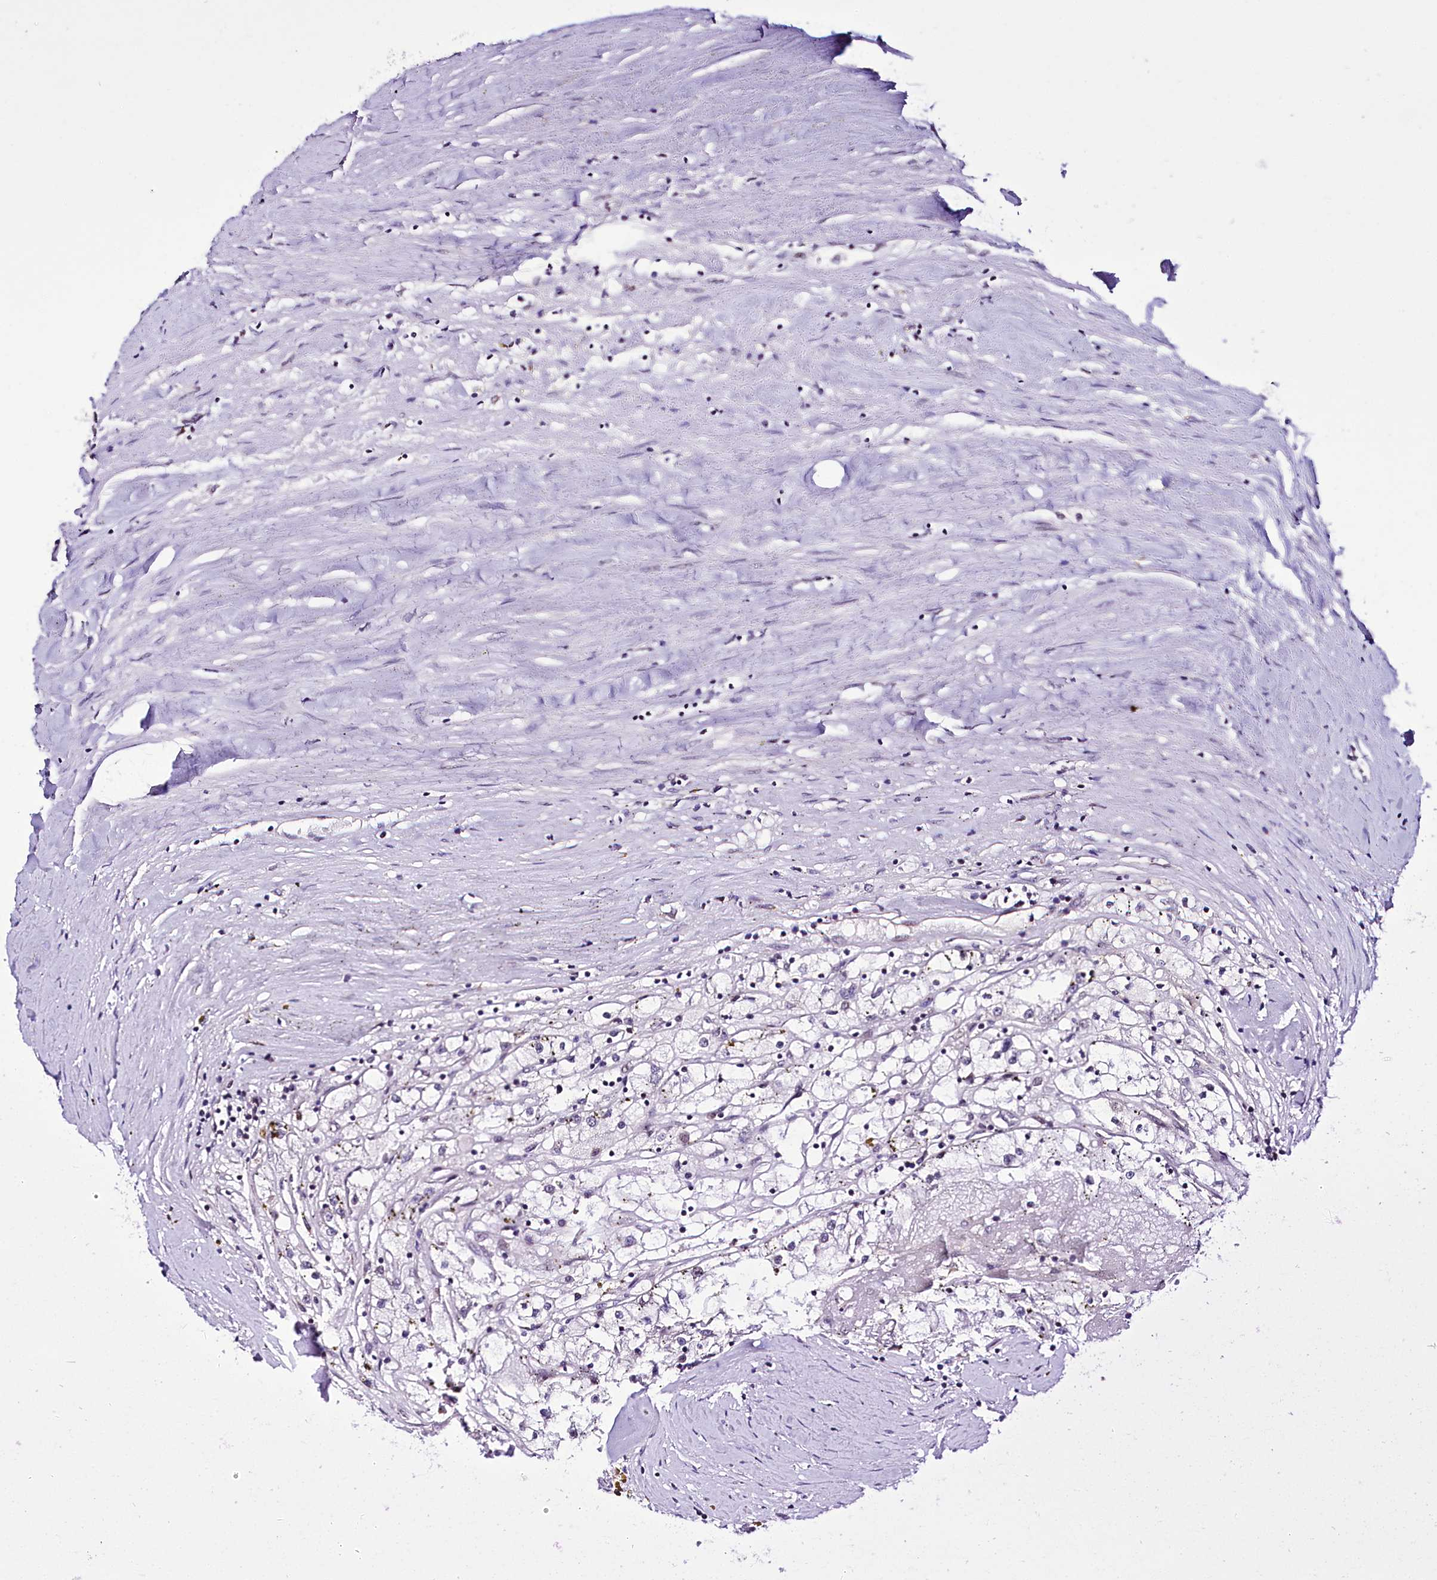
{"staining": {"intensity": "negative", "quantity": "none", "location": "none"}, "tissue": "renal cancer", "cell_type": "Tumor cells", "image_type": "cancer", "snomed": [{"axis": "morphology", "description": "Adenocarcinoma, NOS"}, {"axis": "topography", "description": "Kidney"}], "caption": "Renal cancer (adenocarcinoma) stained for a protein using immunohistochemistry reveals no staining tumor cells.", "gene": "SCAF11", "patient": {"sex": "male", "age": 56}}